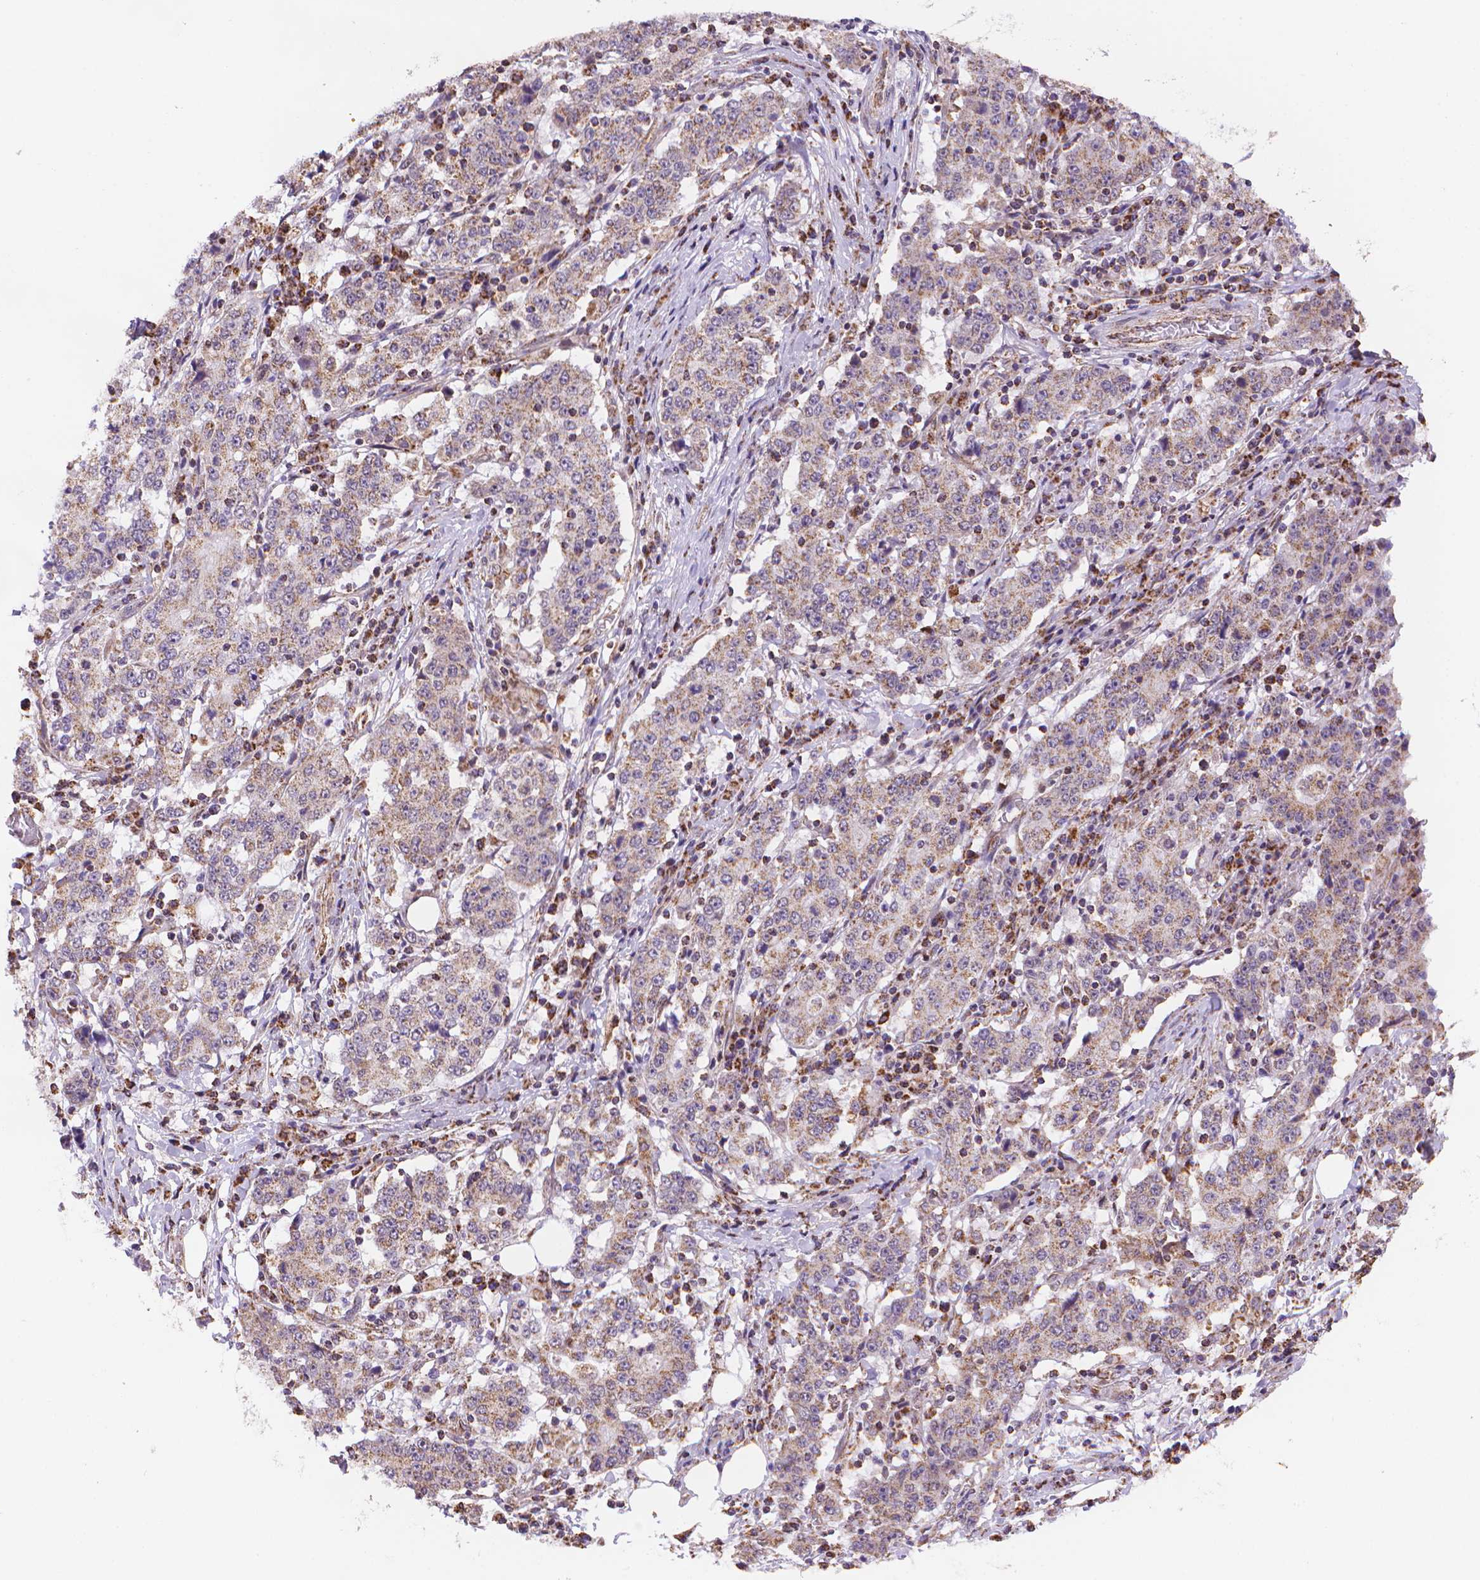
{"staining": {"intensity": "weak", "quantity": ">75%", "location": "cytoplasmic/membranous"}, "tissue": "stomach cancer", "cell_type": "Tumor cells", "image_type": "cancer", "snomed": [{"axis": "morphology", "description": "Adenocarcinoma, NOS"}, {"axis": "topography", "description": "Stomach"}], "caption": "Immunohistochemical staining of stomach cancer reveals low levels of weak cytoplasmic/membranous protein expression in approximately >75% of tumor cells.", "gene": "CYYR1", "patient": {"sex": "male", "age": 59}}